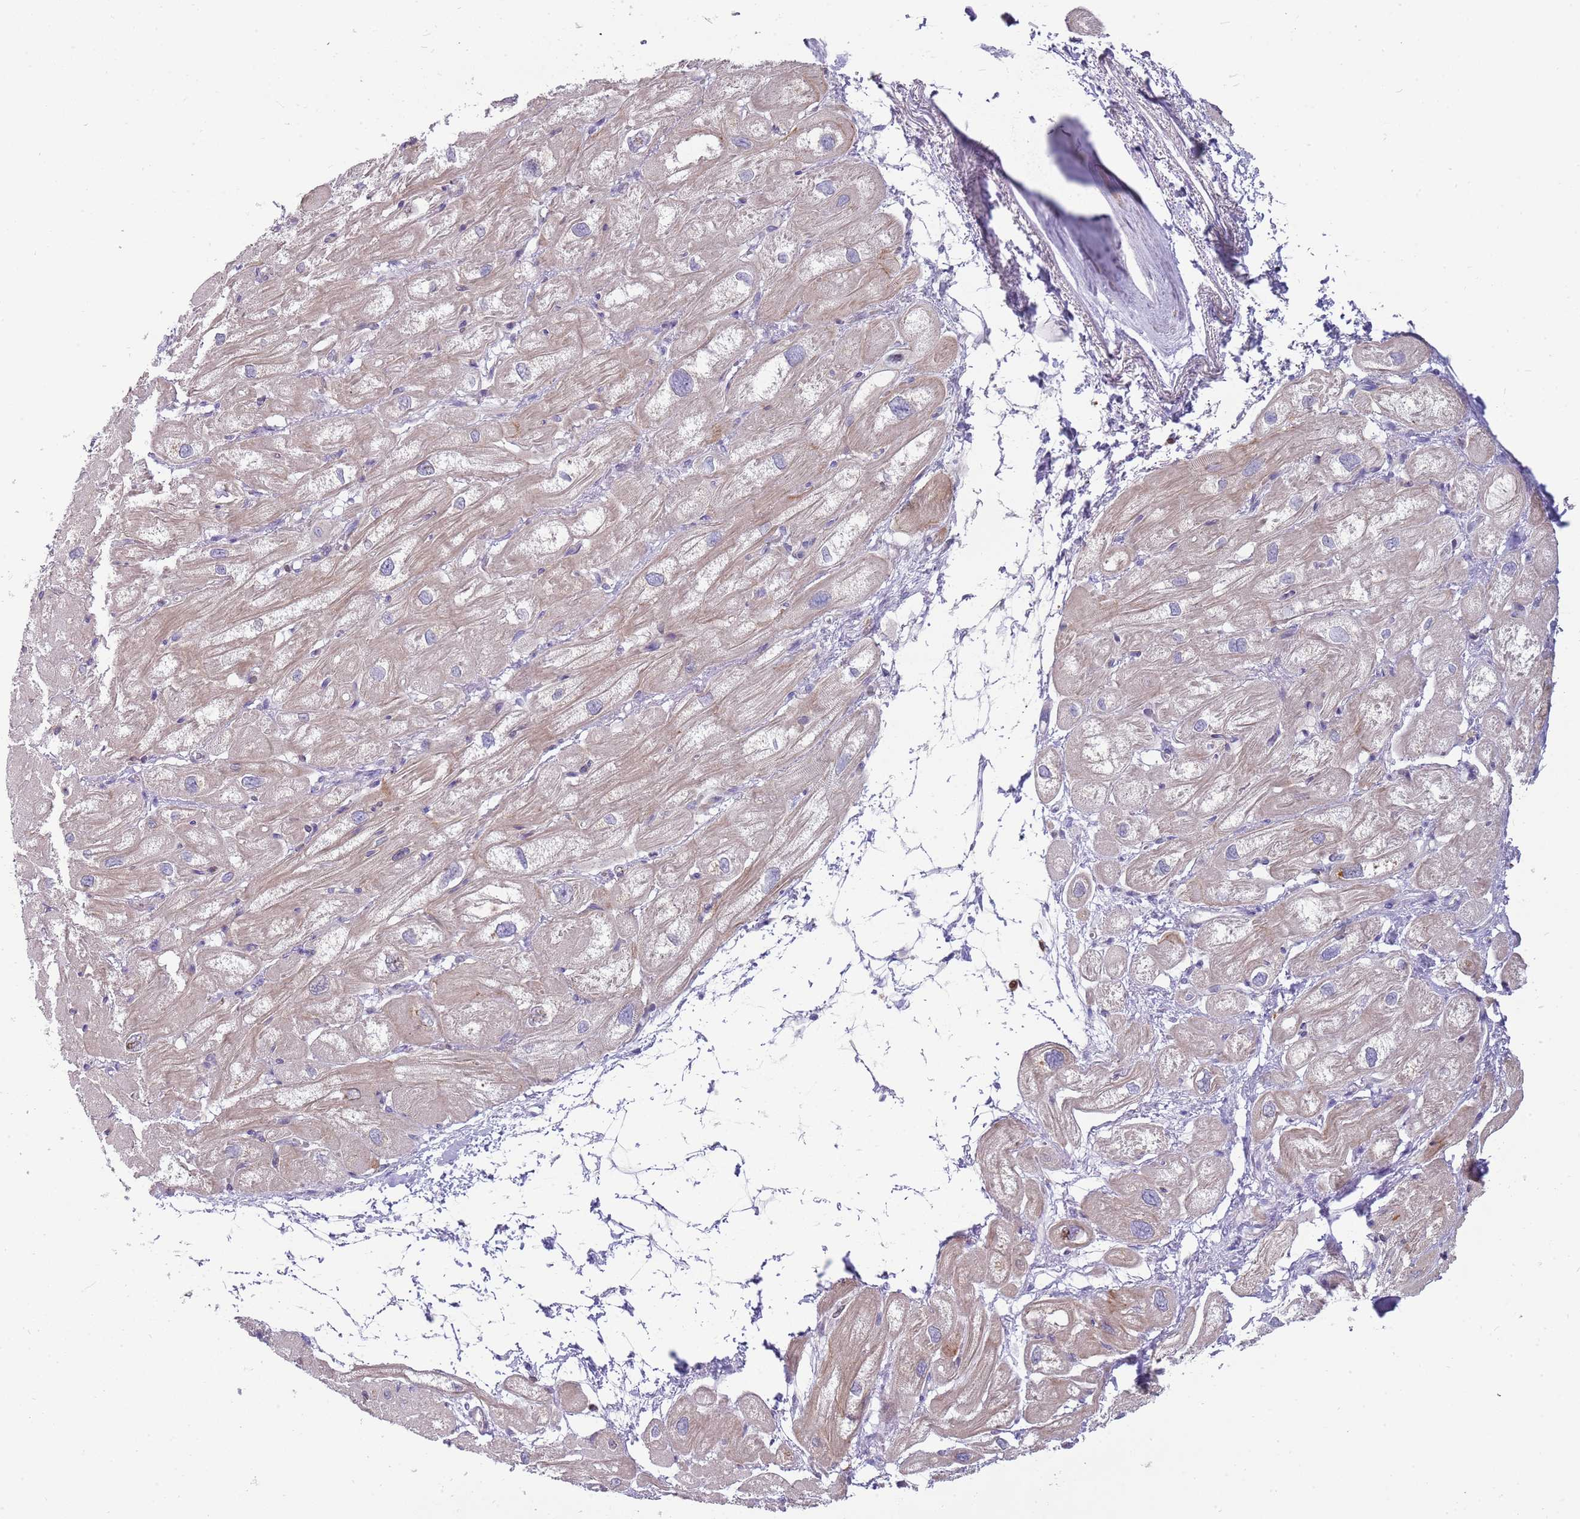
{"staining": {"intensity": "weak", "quantity": "25%-75%", "location": "cytoplasmic/membranous"}, "tissue": "heart muscle", "cell_type": "Cardiomyocytes", "image_type": "normal", "snomed": [{"axis": "morphology", "description": "Normal tissue, NOS"}, {"axis": "topography", "description": "Heart"}], "caption": "Immunohistochemistry of normal heart muscle exhibits low levels of weak cytoplasmic/membranous expression in about 25%-75% of cardiomyocytes. The staining was performed using DAB (3,3'-diaminobenzidine), with brown indicating positive protein expression. Nuclei are stained blue with hematoxylin.", "gene": "DIPK1C", "patient": {"sex": "male", "age": 50}}